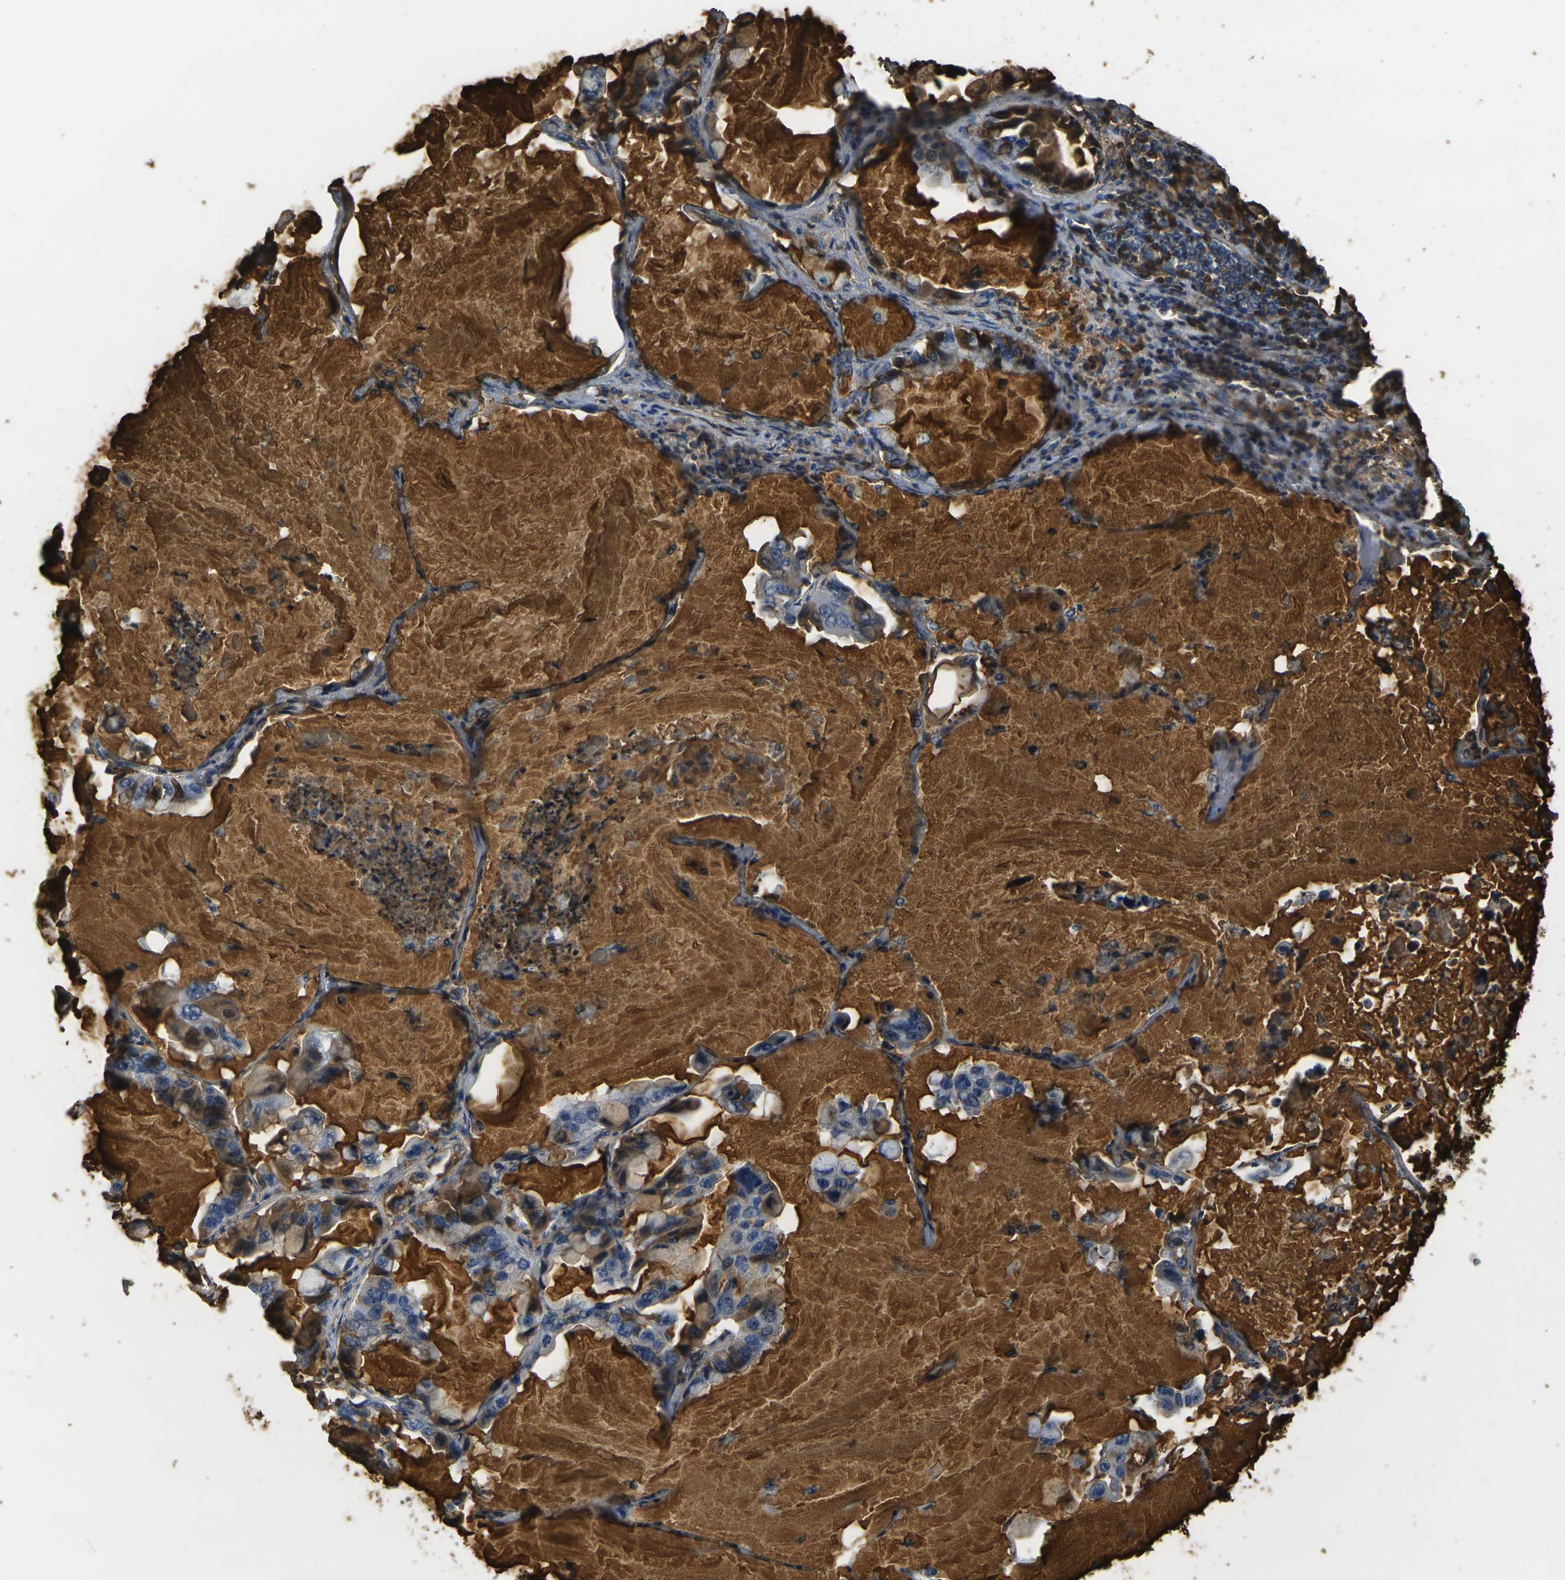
{"staining": {"intensity": "negative", "quantity": "none", "location": "none"}, "tissue": "lung cancer", "cell_type": "Tumor cells", "image_type": "cancer", "snomed": [{"axis": "morphology", "description": "Adenocarcinoma, NOS"}, {"axis": "topography", "description": "Lung"}], "caption": "Protein analysis of lung cancer (adenocarcinoma) exhibits no significant staining in tumor cells.", "gene": "PLCD1", "patient": {"sex": "male", "age": 64}}